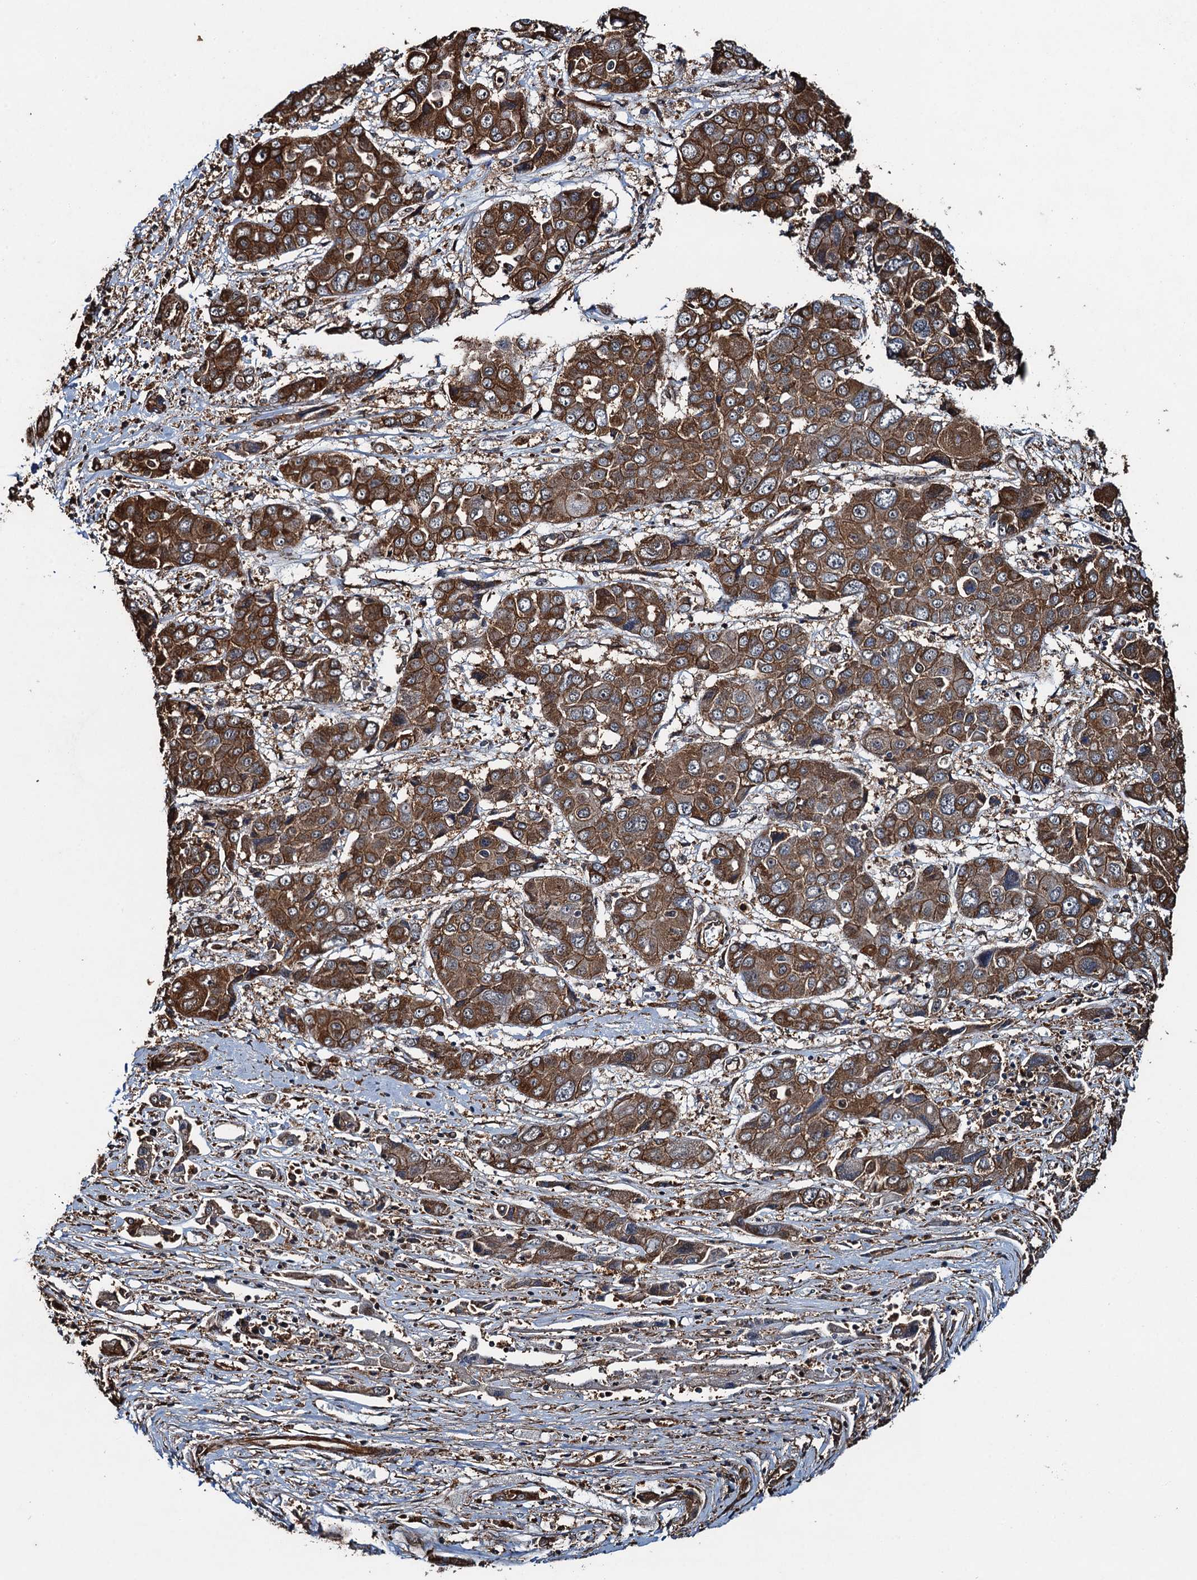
{"staining": {"intensity": "strong", "quantity": ">75%", "location": "cytoplasmic/membranous"}, "tissue": "liver cancer", "cell_type": "Tumor cells", "image_type": "cancer", "snomed": [{"axis": "morphology", "description": "Cholangiocarcinoma"}, {"axis": "topography", "description": "Liver"}], "caption": "IHC image of cholangiocarcinoma (liver) stained for a protein (brown), which reveals high levels of strong cytoplasmic/membranous staining in about >75% of tumor cells.", "gene": "WHAMM", "patient": {"sex": "male", "age": 67}}